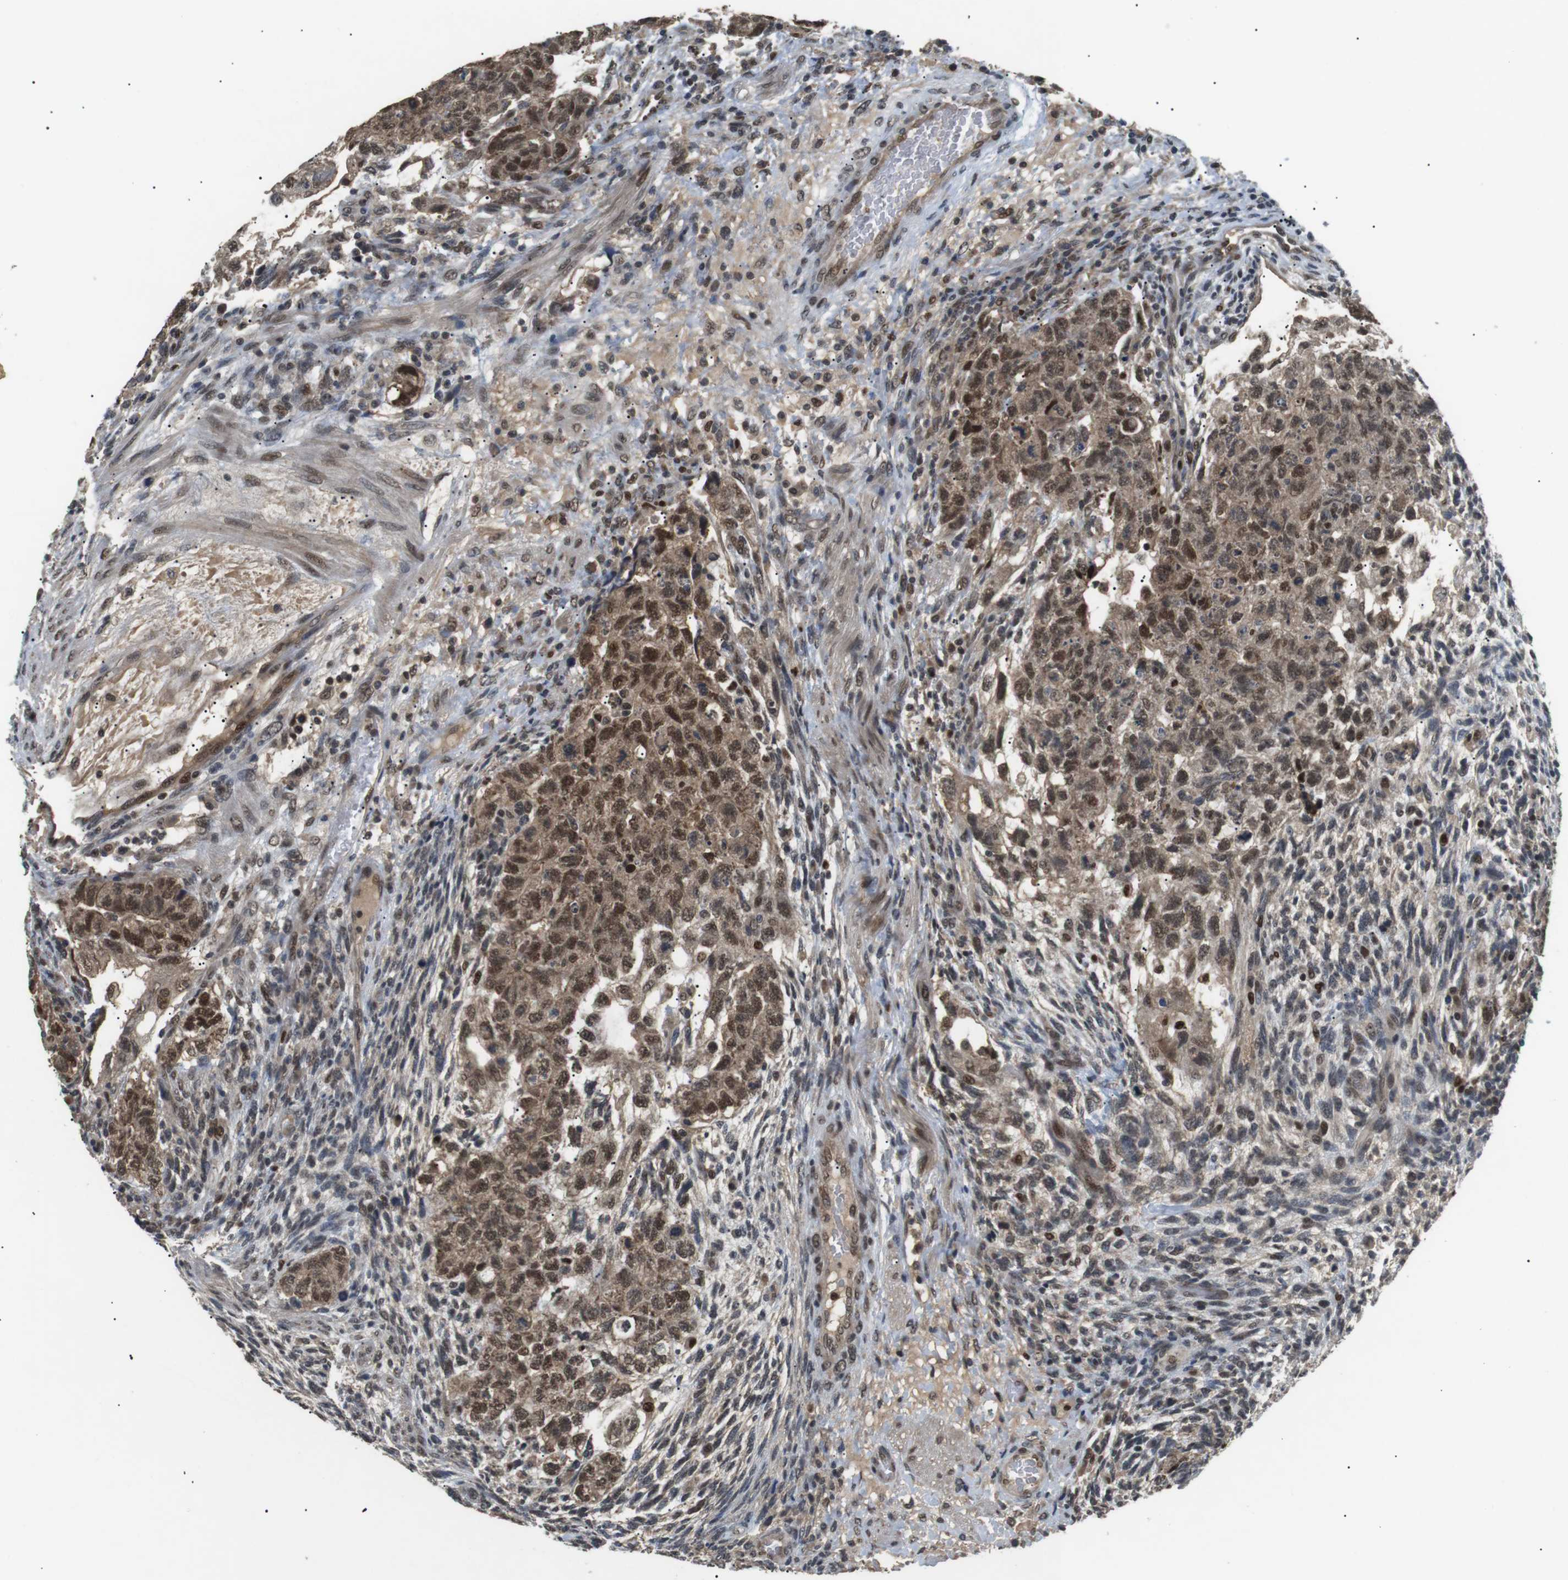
{"staining": {"intensity": "moderate", "quantity": ">75%", "location": "cytoplasmic/membranous,nuclear"}, "tissue": "testis cancer", "cell_type": "Tumor cells", "image_type": "cancer", "snomed": [{"axis": "morphology", "description": "Normal tissue, NOS"}, {"axis": "morphology", "description": "Carcinoma, Embryonal, NOS"}, {"axis": "topography", "description": "Testis"}], "caption": "Immunohistochemical staining of testis cancer shows medium levels of moderate cytoplasmic/membranous and nuclear expression in about >75% of tumor cells.", "gene": "ORAI3", "patient": {"sex": "male", "age": 36}}